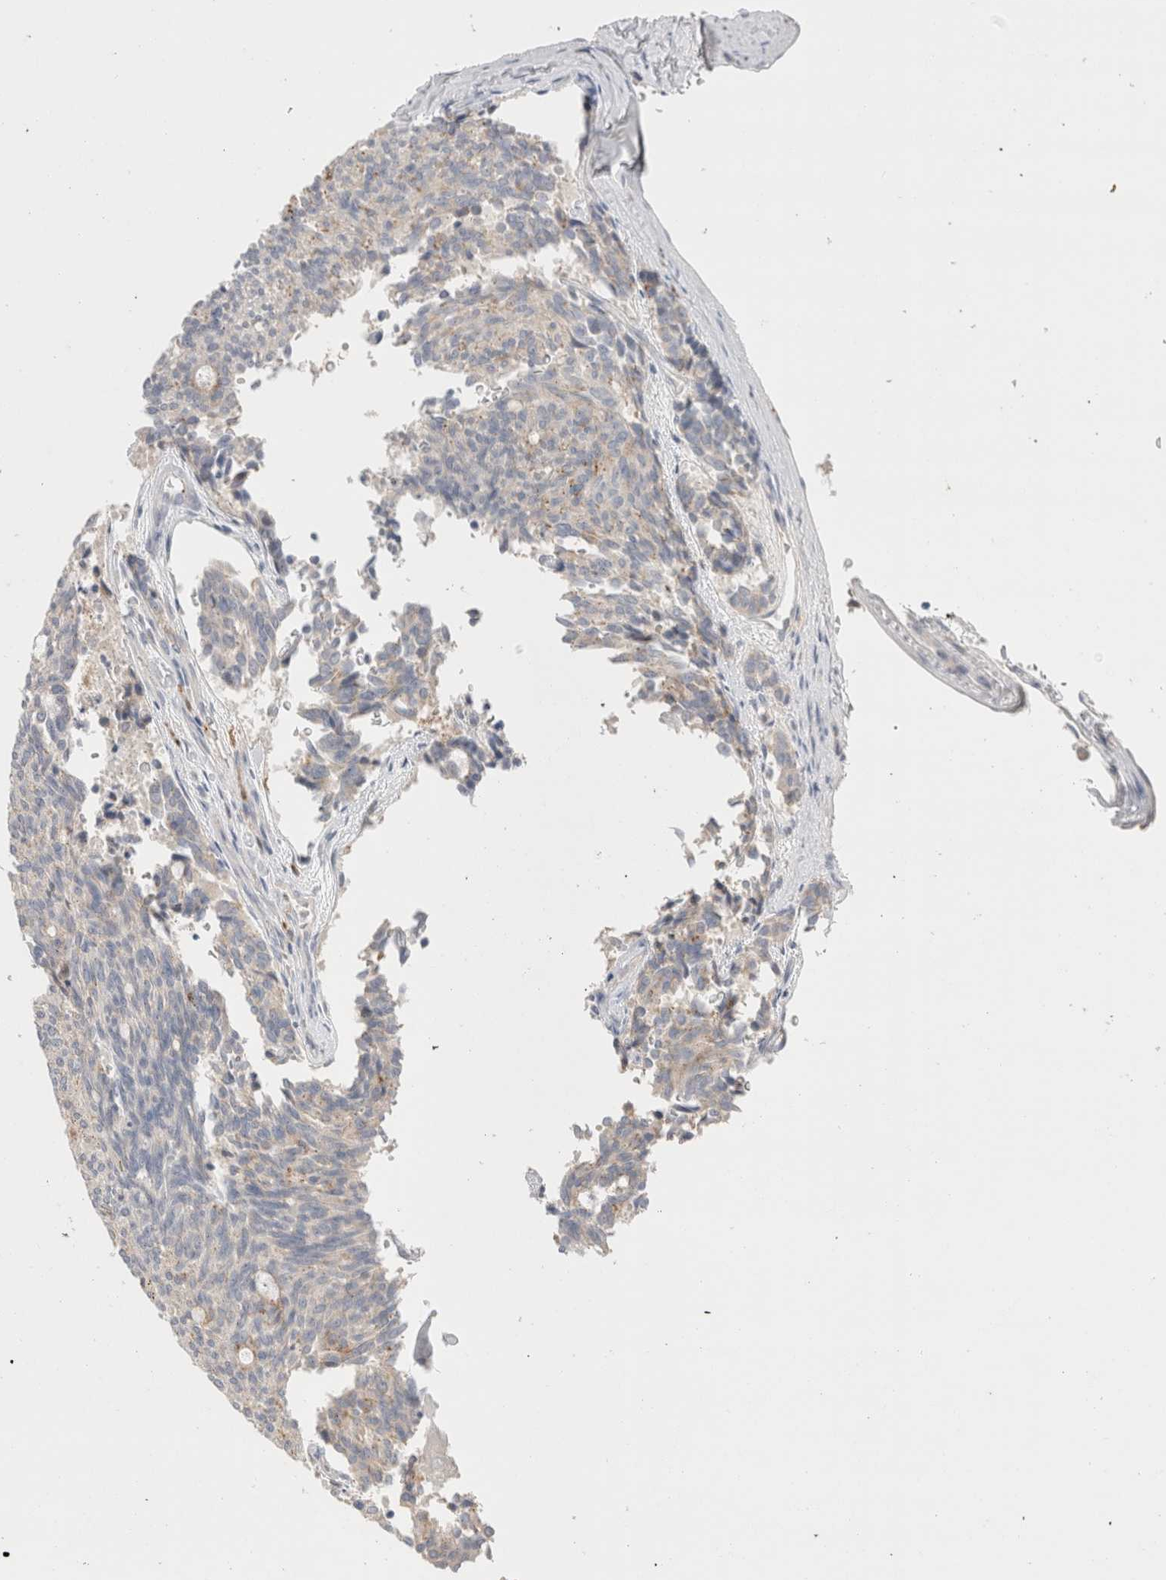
{"staining": {"intensity": "negative", "quantity": "none", "location": "none"}, "tissue": "carcinoid", "cell_type": "Tumor cells", "image_type": "cancer", "snomed": [{"axis": "morphology", "description": "Carcinoid, malignant, NOS"}, {"axis": "topography", "description": "Pancreas"}], "caption": "Immunohistochemical staining of human carcinoid (malignant) demonstrates no significant positivity in tumor cells.", "gene": "HPGDS", "patient": {"sex": "female", "age": 54}}